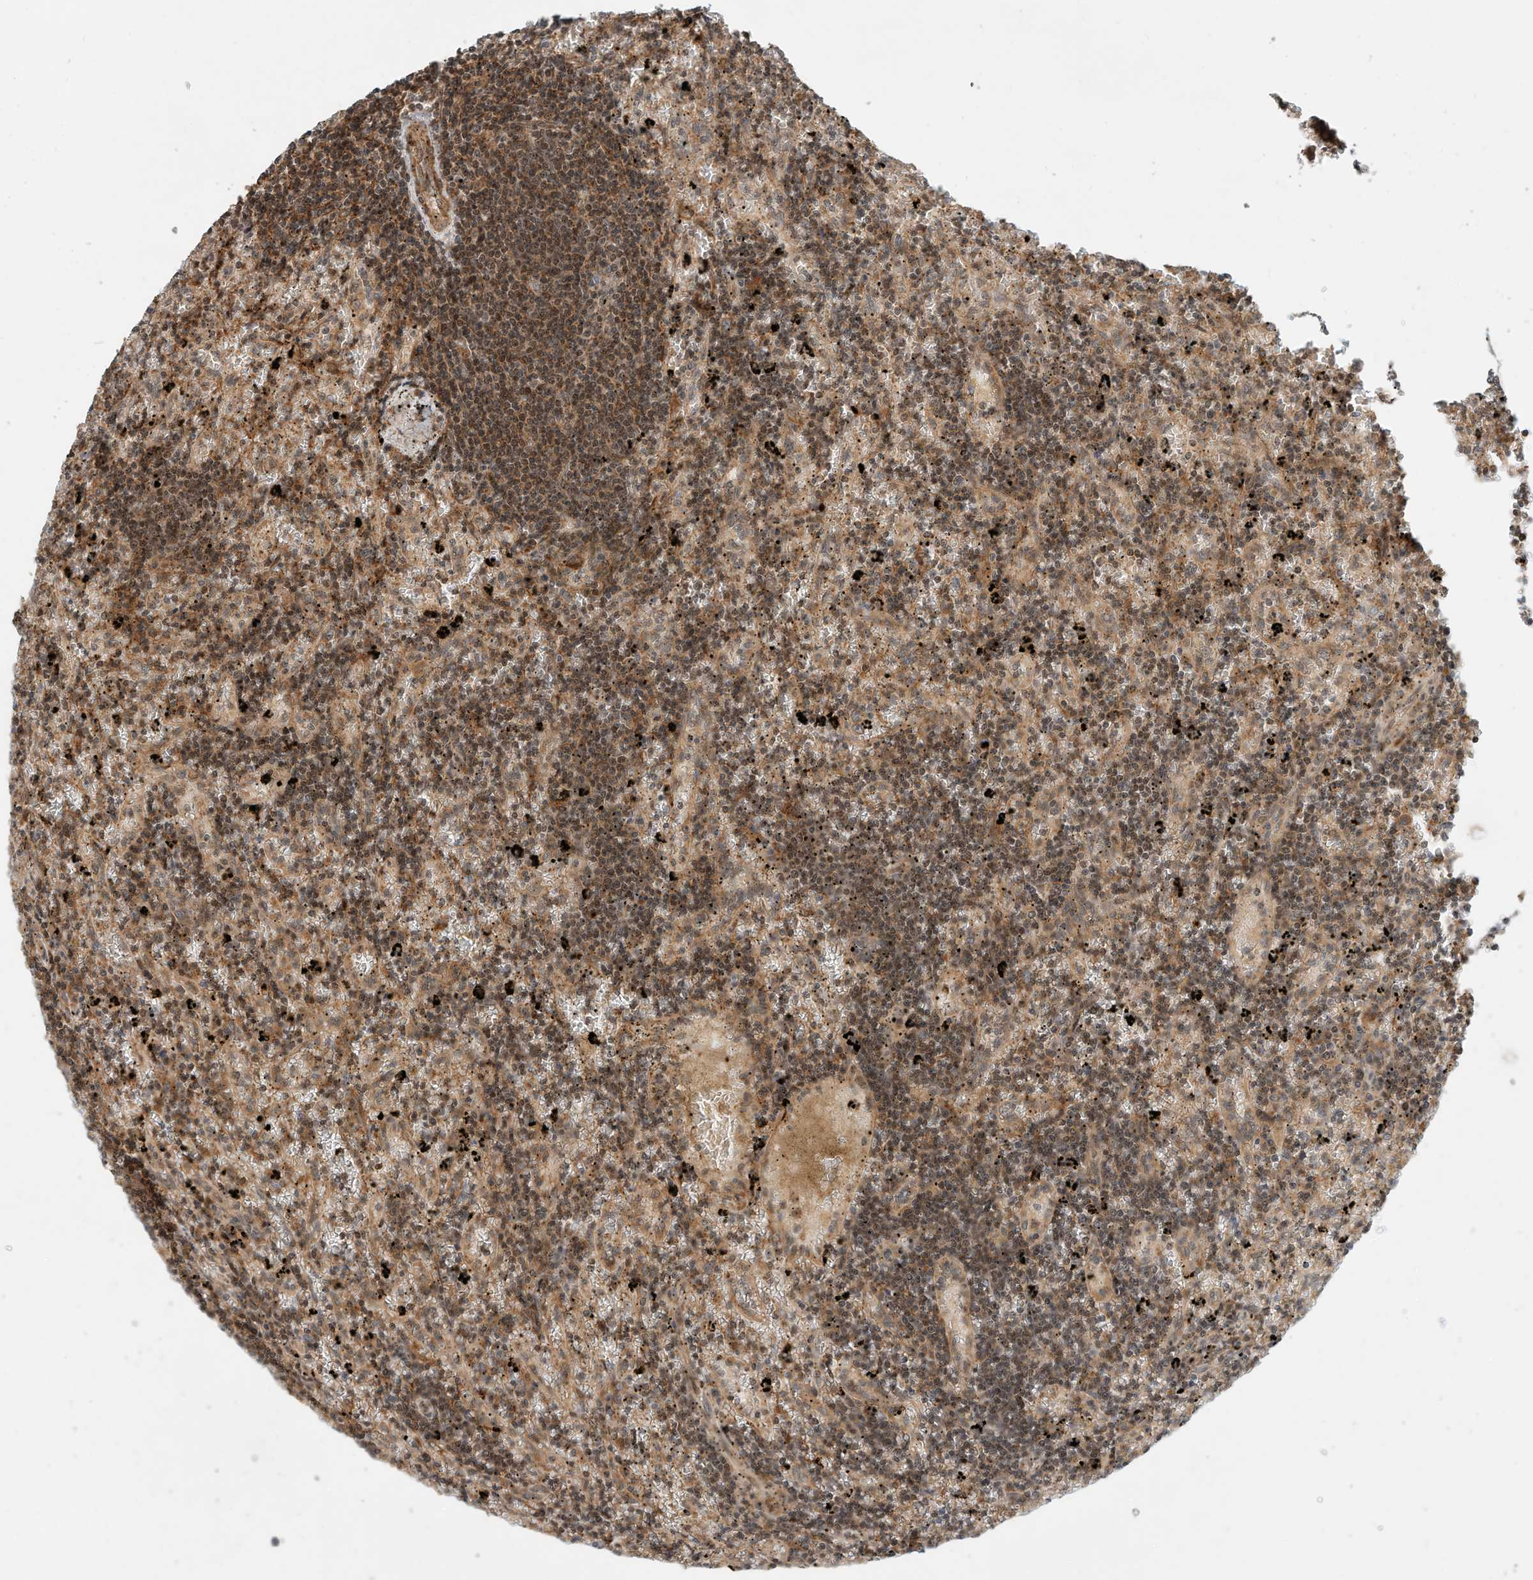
{"staining": {"intensity": "moderate", "quantity": ">75%", "location": "cytoplasmic/membranous,nuclear"}, "tissue": "lymphoma", "cell_type": "Tumor cells", "image_type": "cancer", "snomed": [{"axis": "morphology", "description": "Malignant lymphoma, non-Hodgkin's type, Low grade"}, {"axis": "topography", "description": "Spleen"}], "caption": "Malignant lymphoma, non-Hodgkin's type (low-grade) was stained to show a protein in brown. There is medium levels of moderate cytoplasmic/membranous and nuclear staining in approximately >75% of tumor cells.", "gene": "CPAMD8", "patient": {"sex": "male", "age": 76}}